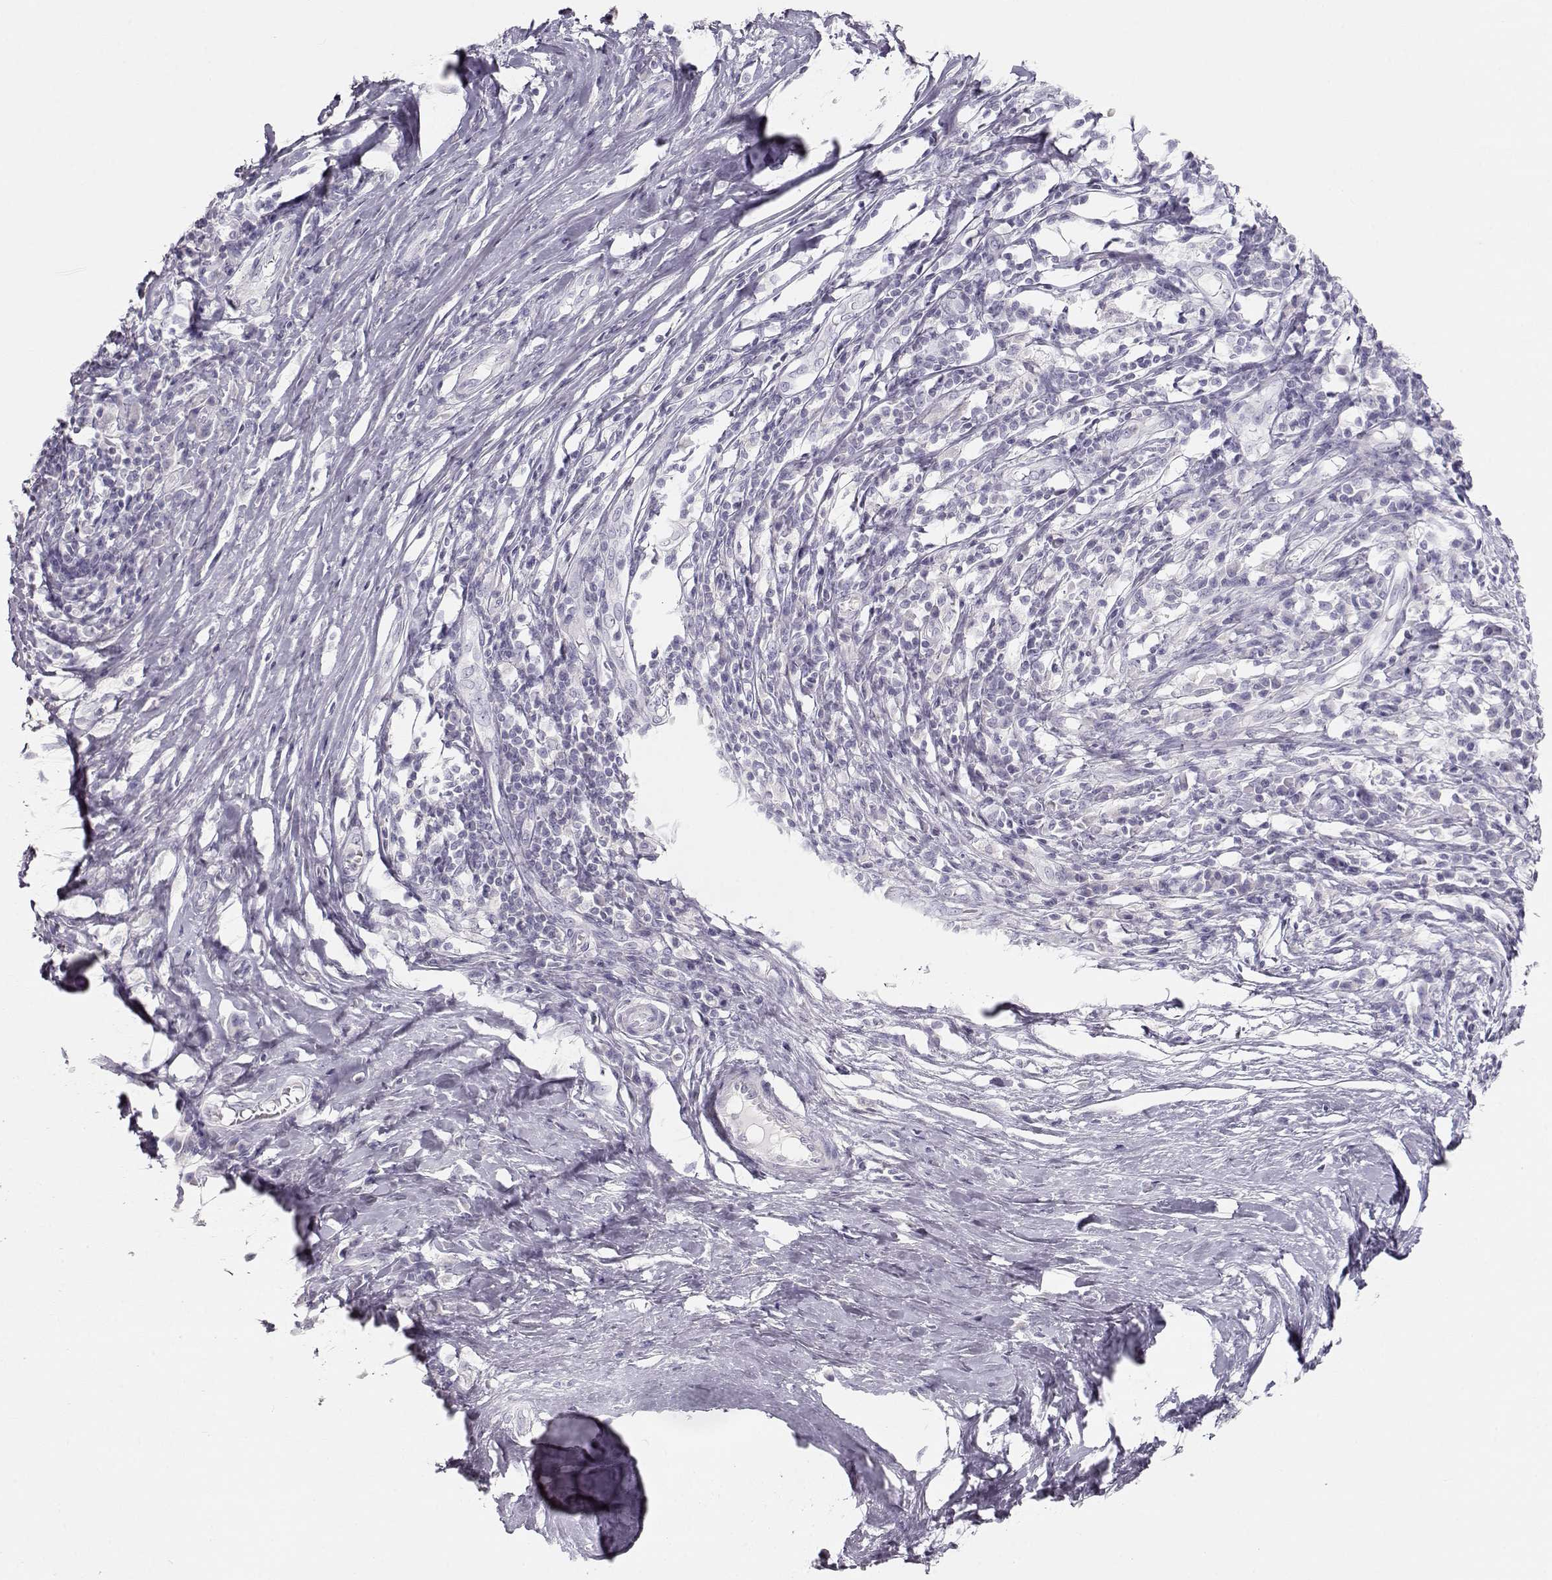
{"staining": {"intensity": "negative", "quantity": "none", "location": "none"}, "tissue": "melanoma", "cell_type": "Tumor cells", "image_type": "cancer", "snomed": [{"axis": "morphology", "description": "Malignant melanoma, NOS"}, {"axis": "topography", "description": "Skin"}], "caption": "High magnification brightfield microscopy of malignant melanoma stained with DAB (3,3'-diaminobenzidine) (brown) and counterstained with hematoxylin (blue): tumor cells show no significant expression. The staining is performed using DAB (3,3'-diaminobenzidine) brown chromogen with nuclei counter-stained in using hematoxylin.", "gene": "LEPR", "patient": {"sex": "female", "age": 91}}